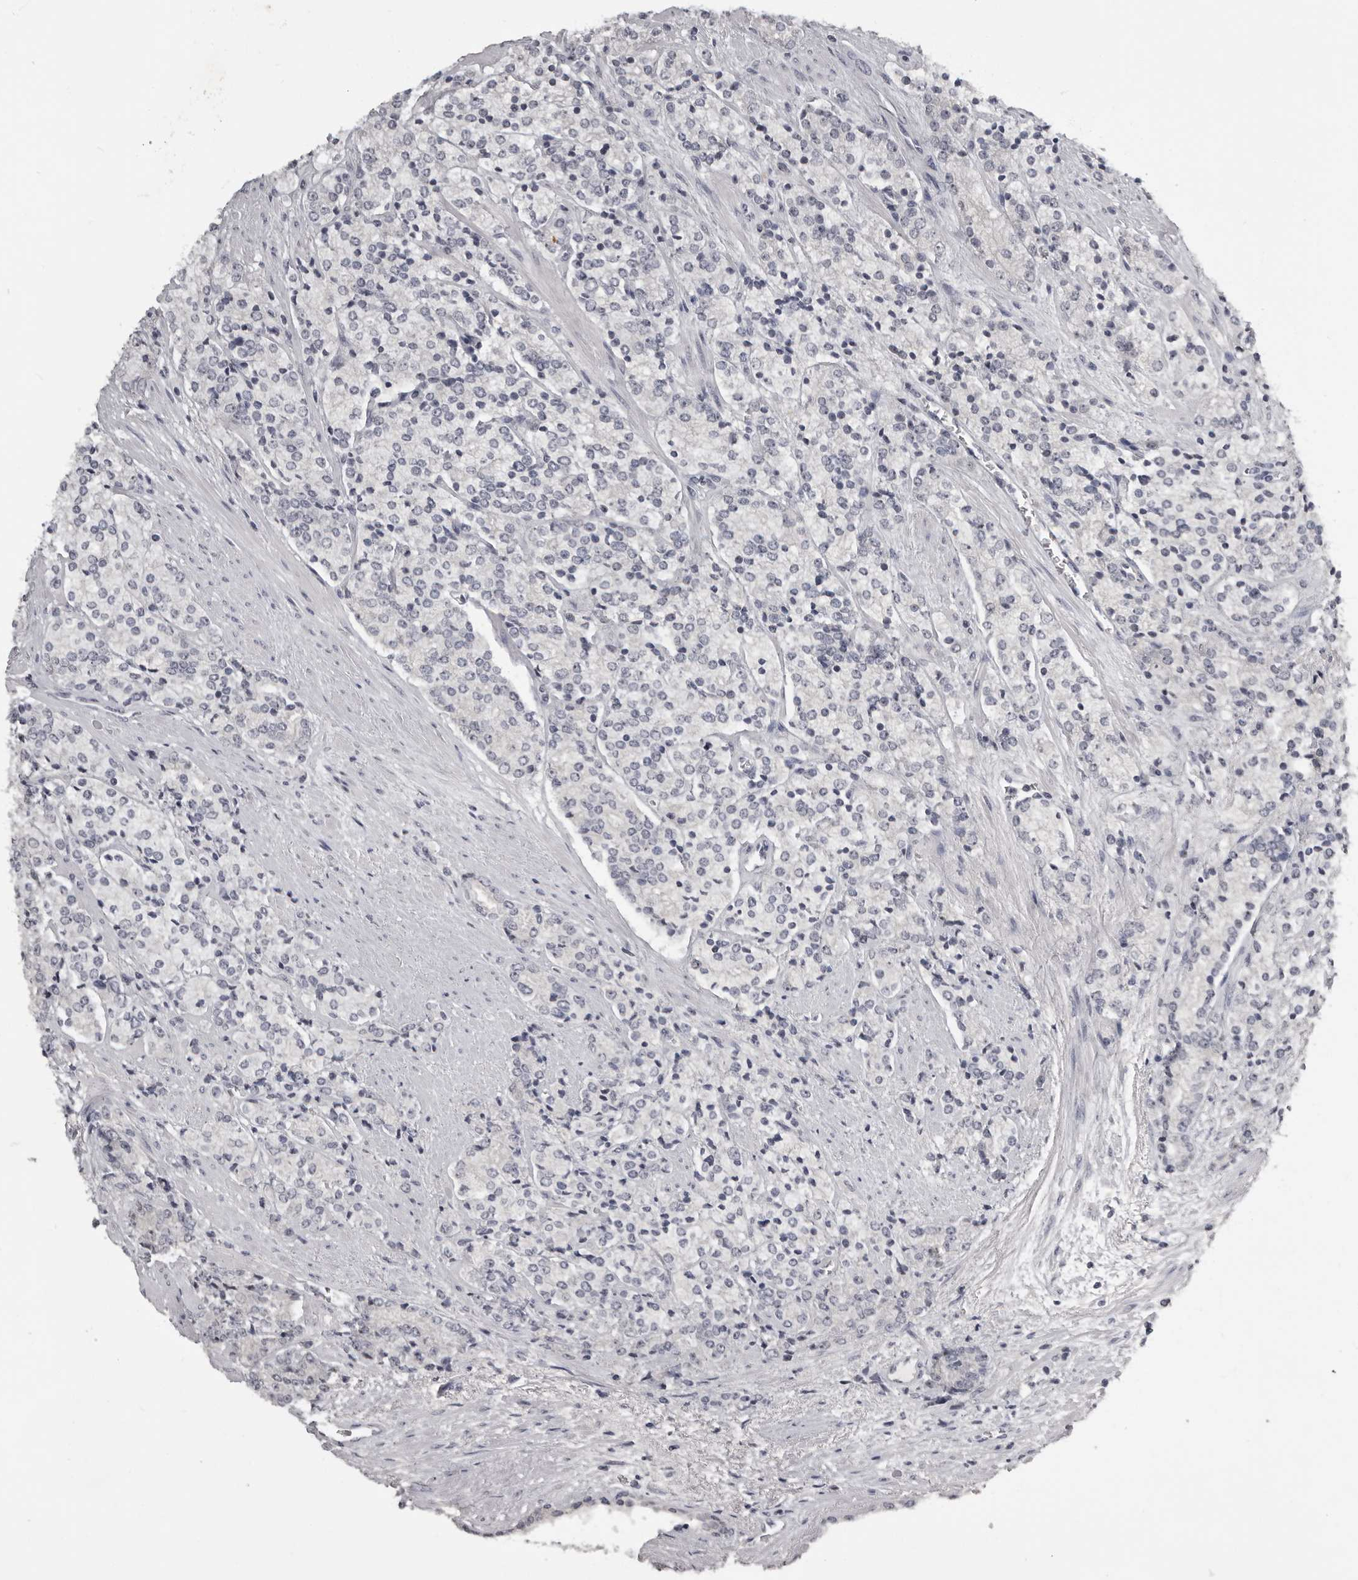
{"staining": {"intensity": "negative", "quantity": "none", "location": "none"}, "tissue": "prostate cancer", "cell_type": "Tumor cells", "image_type": "cancer", "snomed": [{"axis": "morphology", "description": "Adenocarcinoma, High grade"}, {"axis": "topography", "description": "Prostate"}], "caption": "There is no significant expression in tumor cells of prostate cancer (high-grade adenocarcinoma).", "gene": "MRTO4", "patient": {"sex": "male", "age": 71}}